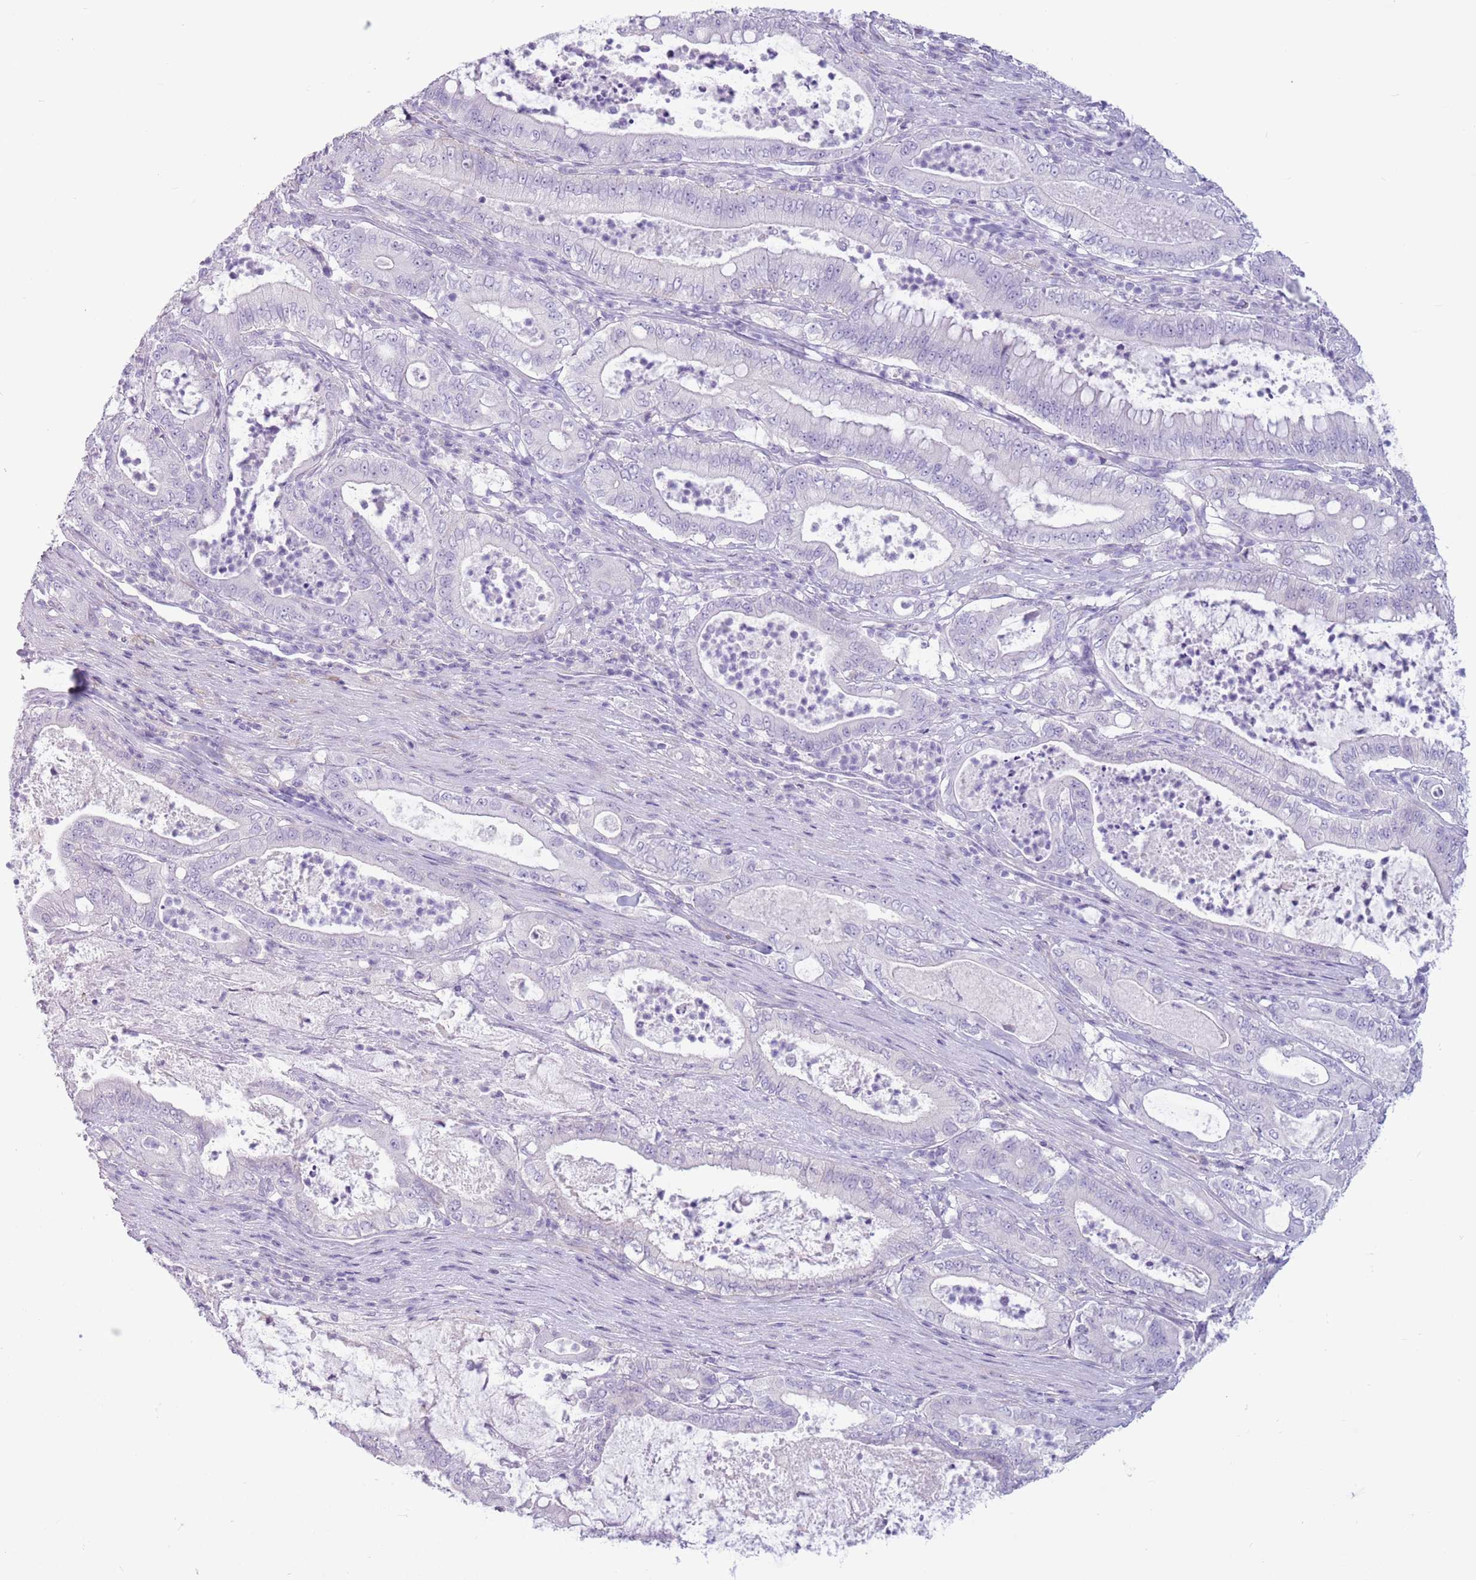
{"staining": {"intensity": "negative", "quantity": "none", "location": "none"}, "tissue": "pancreatic cancer", "cell_type": "Tumor cells", "image_type": "cancer", "snomed": [{"axis": "morphology", "description": "Adenocarcinoma, NOS"}, {"axis": "topography", "description": "Pancreas"}], "caption": "Pancreatic adenocarcinoma was stained to show a protein in brown. There is no significant expression in tumor cells. (Immunohistochemistry (ihc), brightfield microscopy, high magnification).", "gene": "SNX6", "patient": {"sex": "male", "age": 71}}